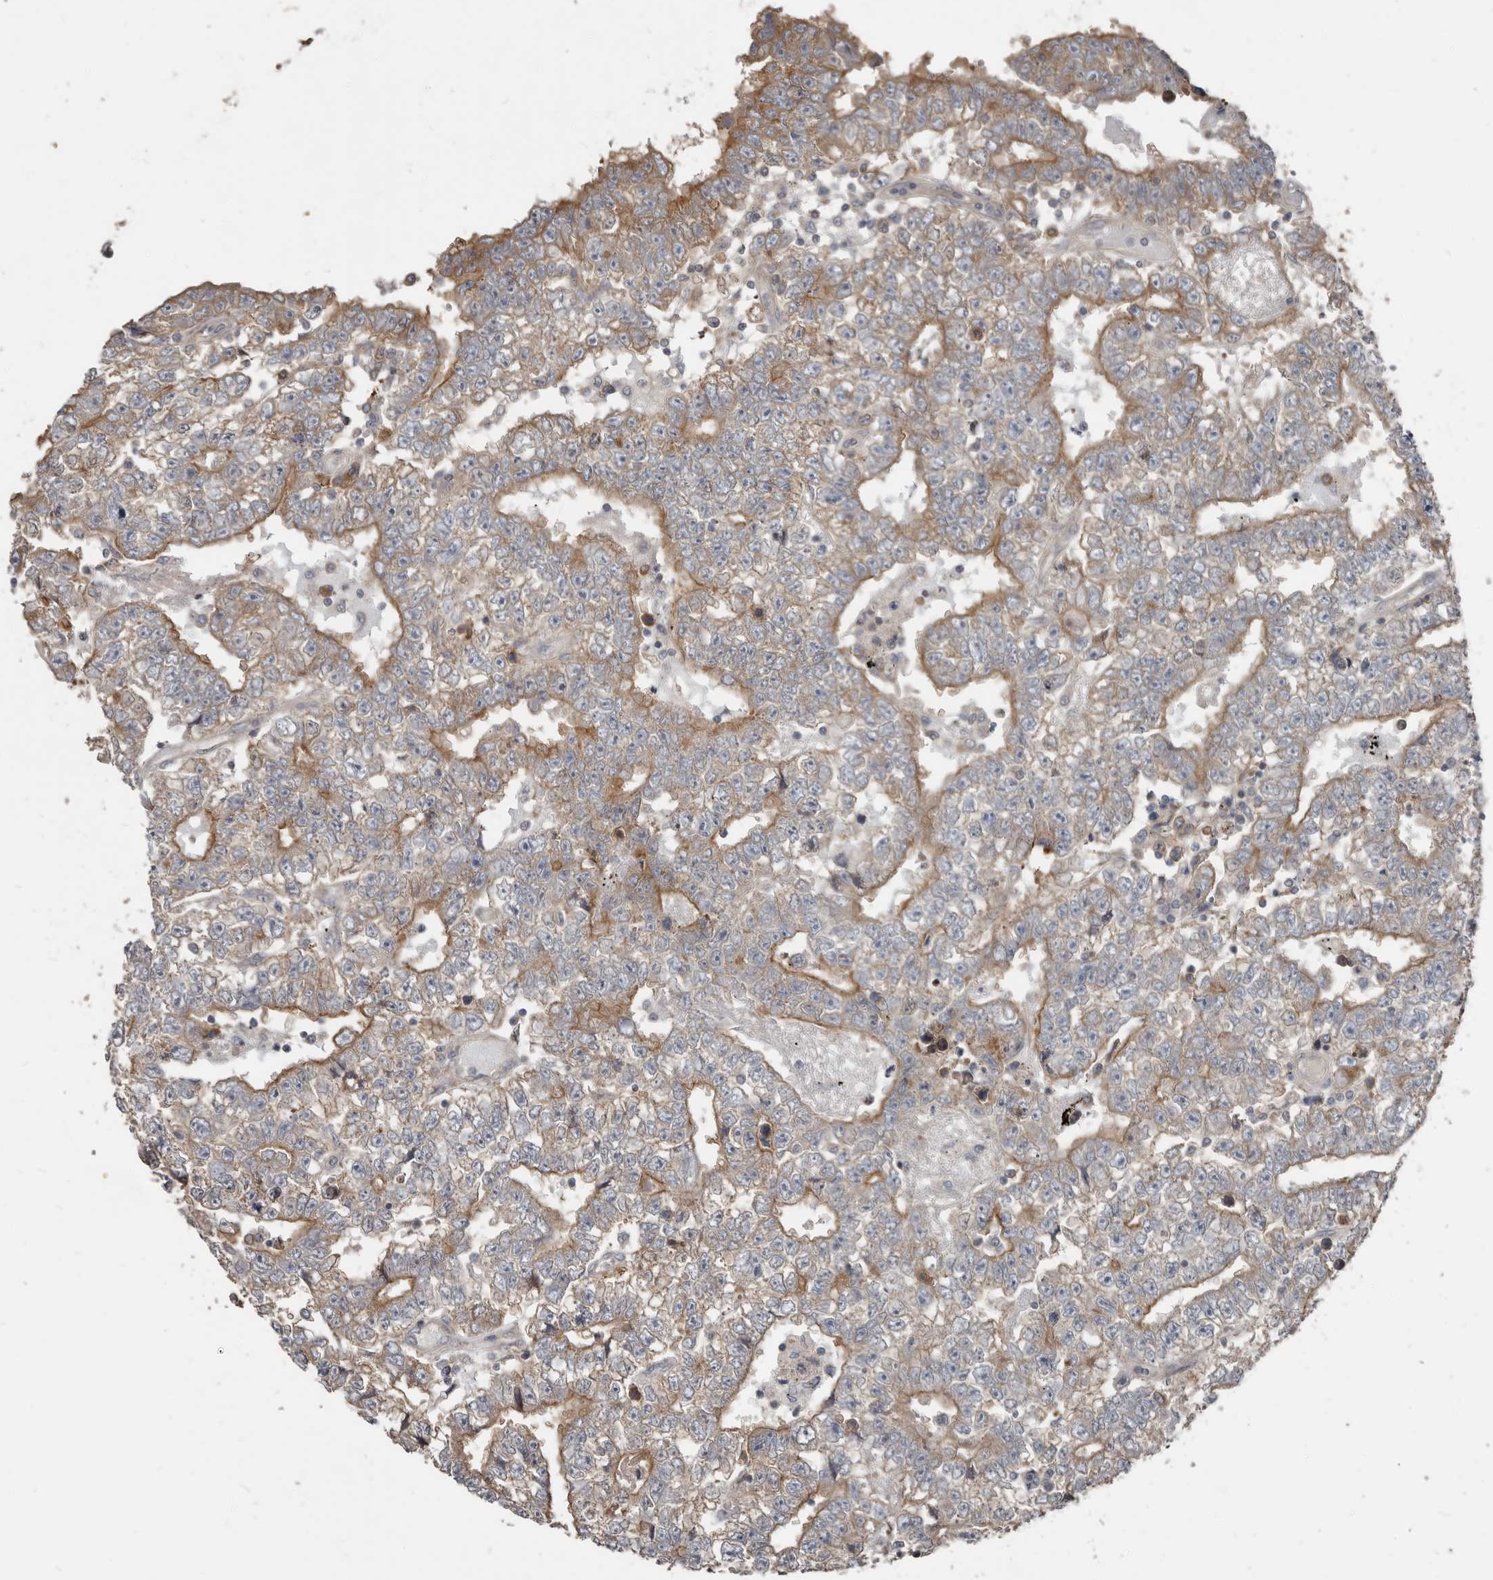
{"staining": {"intensity": "moderate", "quantity": ">75%", "location": "cytoplasmic/membranous"}, "tissue": "testis cancer", "cell_type": "Tumor cells", "image_type": "cancer", "snomed": [{"axis": "morphology", "description": "Carcinoma, Embryonal, NOS"}, {"axis": "topography", "description": "Testis"}], "caption": "IHC (DAB) staining of human testis cancer (embryonal carcinoma) exhibits moderate cytoplasmic/membranous protein expression in about >75% of tumor cells.", "gene": "AKNAD1", "patient": {"sex": "male", "age": 25}}